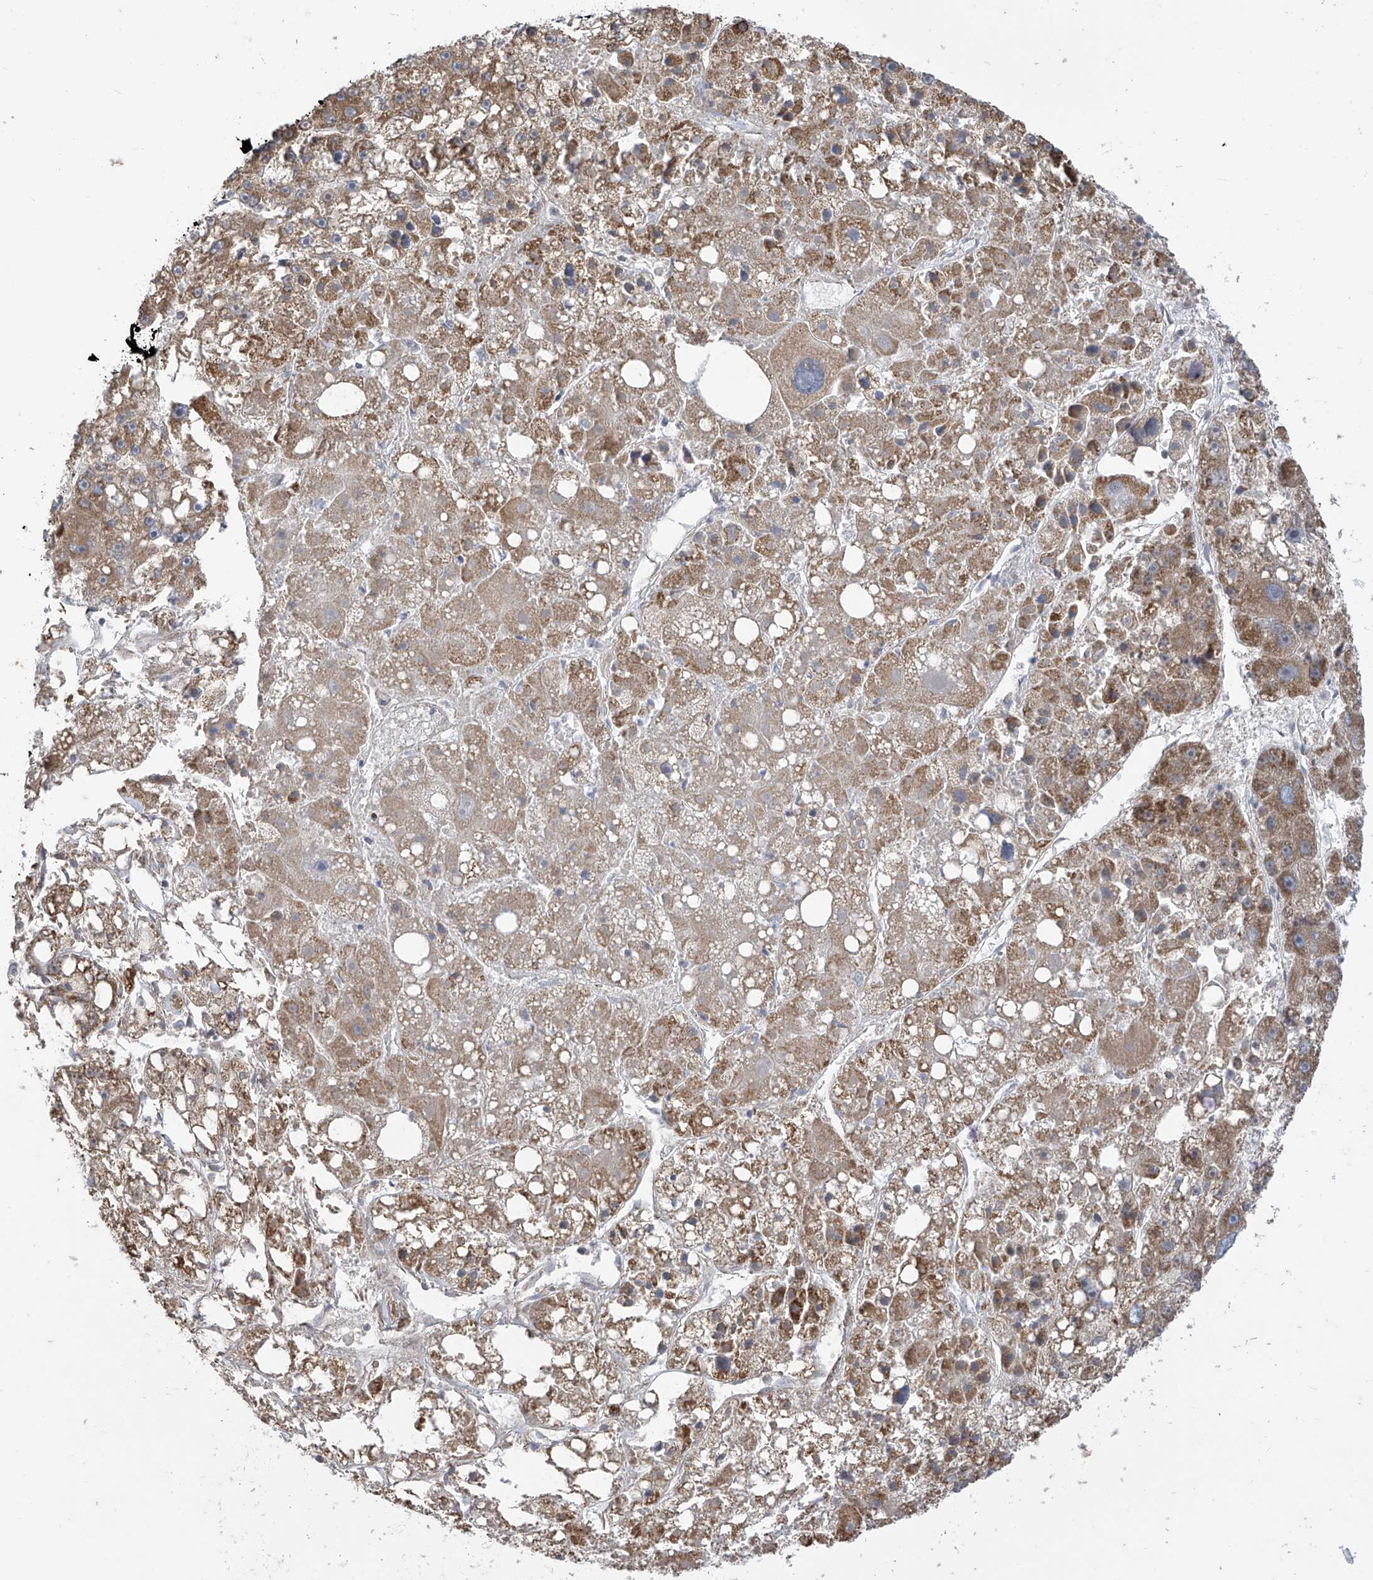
{"staining": {"intensity": "moderate", "quantity": "25%-75%", "location": "cytoplasmic/membranous"}, "tissue": "liver cancer", "cell_type": "Tumor cells", "image_type": "cancer", "snomed": [{"axis": "morphology", "description": "Carcinoma, Hepatocellular, NOS"}, {"axis": "topography", "description": "Liver"}], "caption": "Brown immunohistochemical staining in liver cancer shows moderate cytoplasmic/membranous positivity in approximately 25%-75% of tumor cells. (Stains: DAB in brown, nuclei in blue, Microscopy: brightfield microscopy at high magnification).", "gene": "PNPT1", "patient": {"sex": "female", "age": 61}}